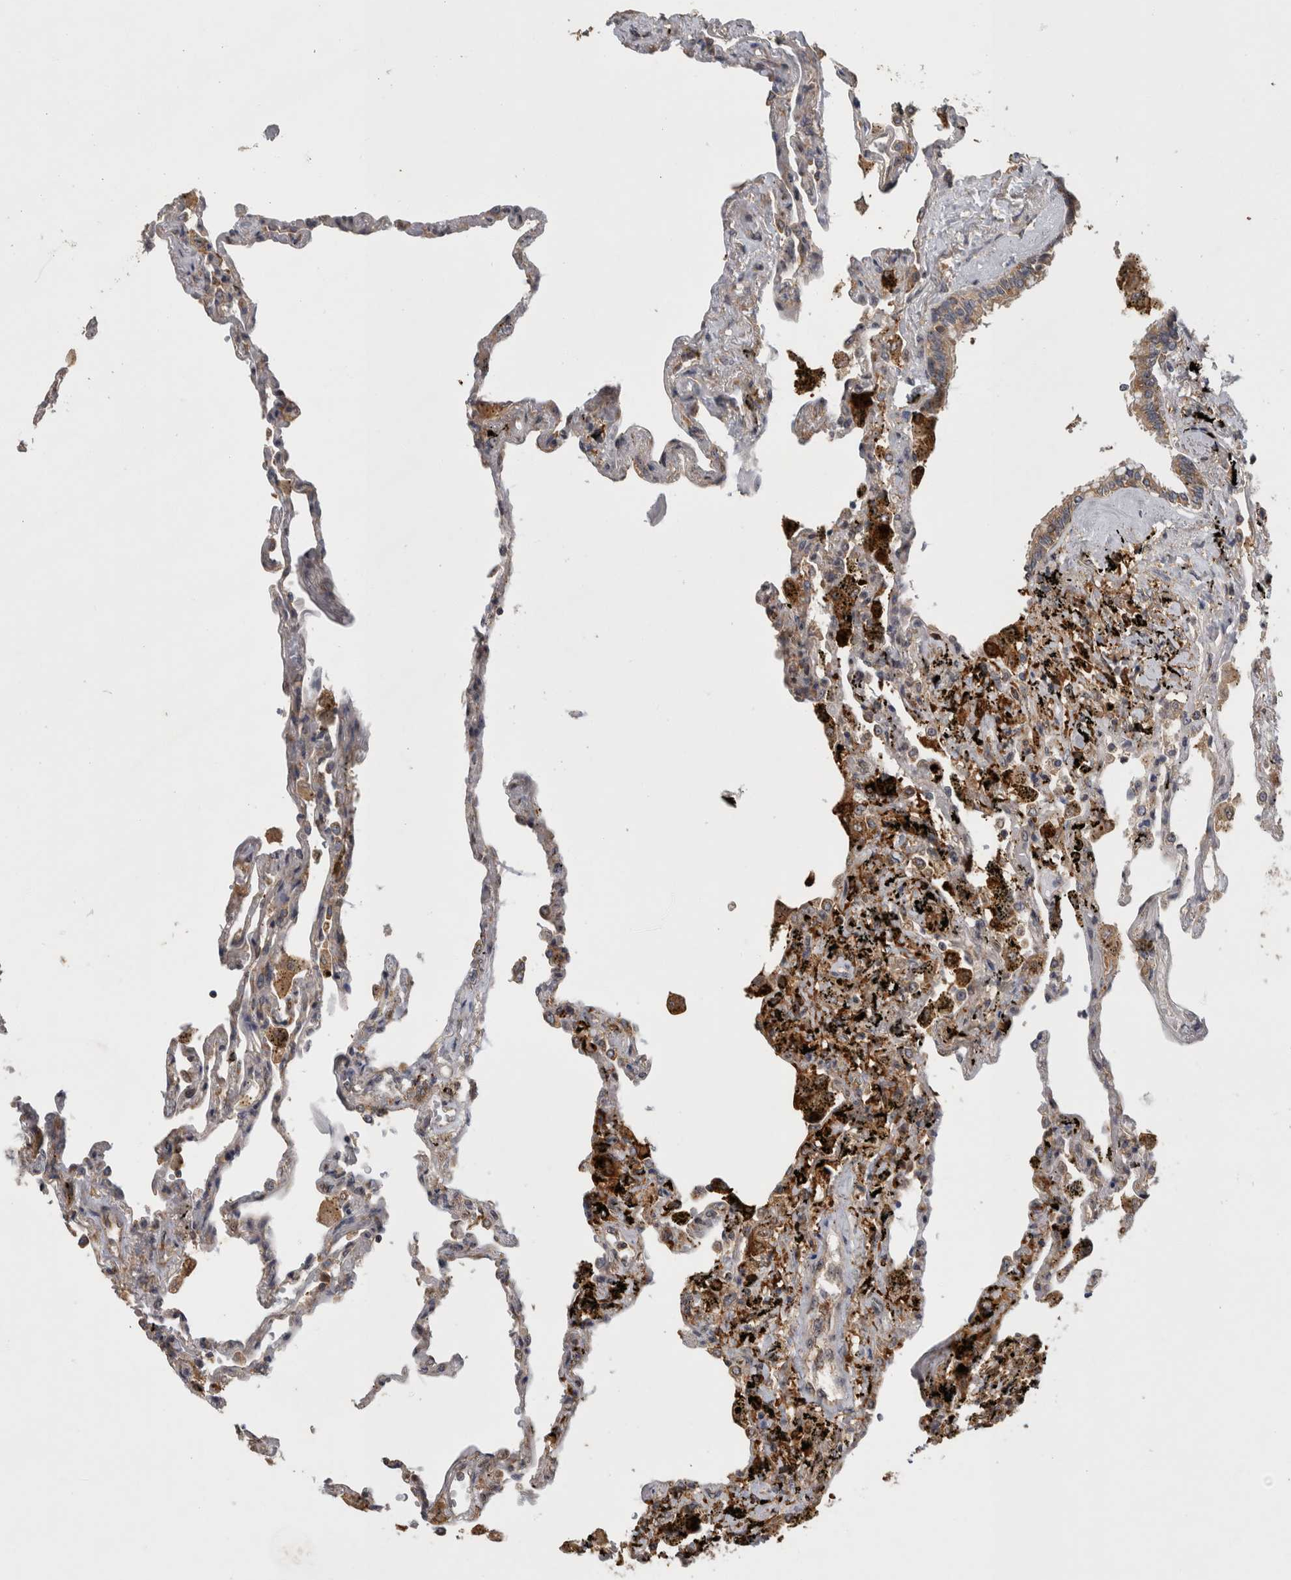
{"staining": {"intensity": "weak", "quantity": "<25%", "location": "cytoplasmic/membranous"}, "tissue": "lung", "cell_type": "Alveolar cells", "image_type": "normal", "snomed": [{"axis": "morphology", "description": "Normal tissue, NOS"}, {"axis": "topography", "description": "Lung"}], "caption": "An image of human lung is negative for staining in alveolar cells.", "gene": "ATXN2", "patient": {"sex": "male", "age": 59}}